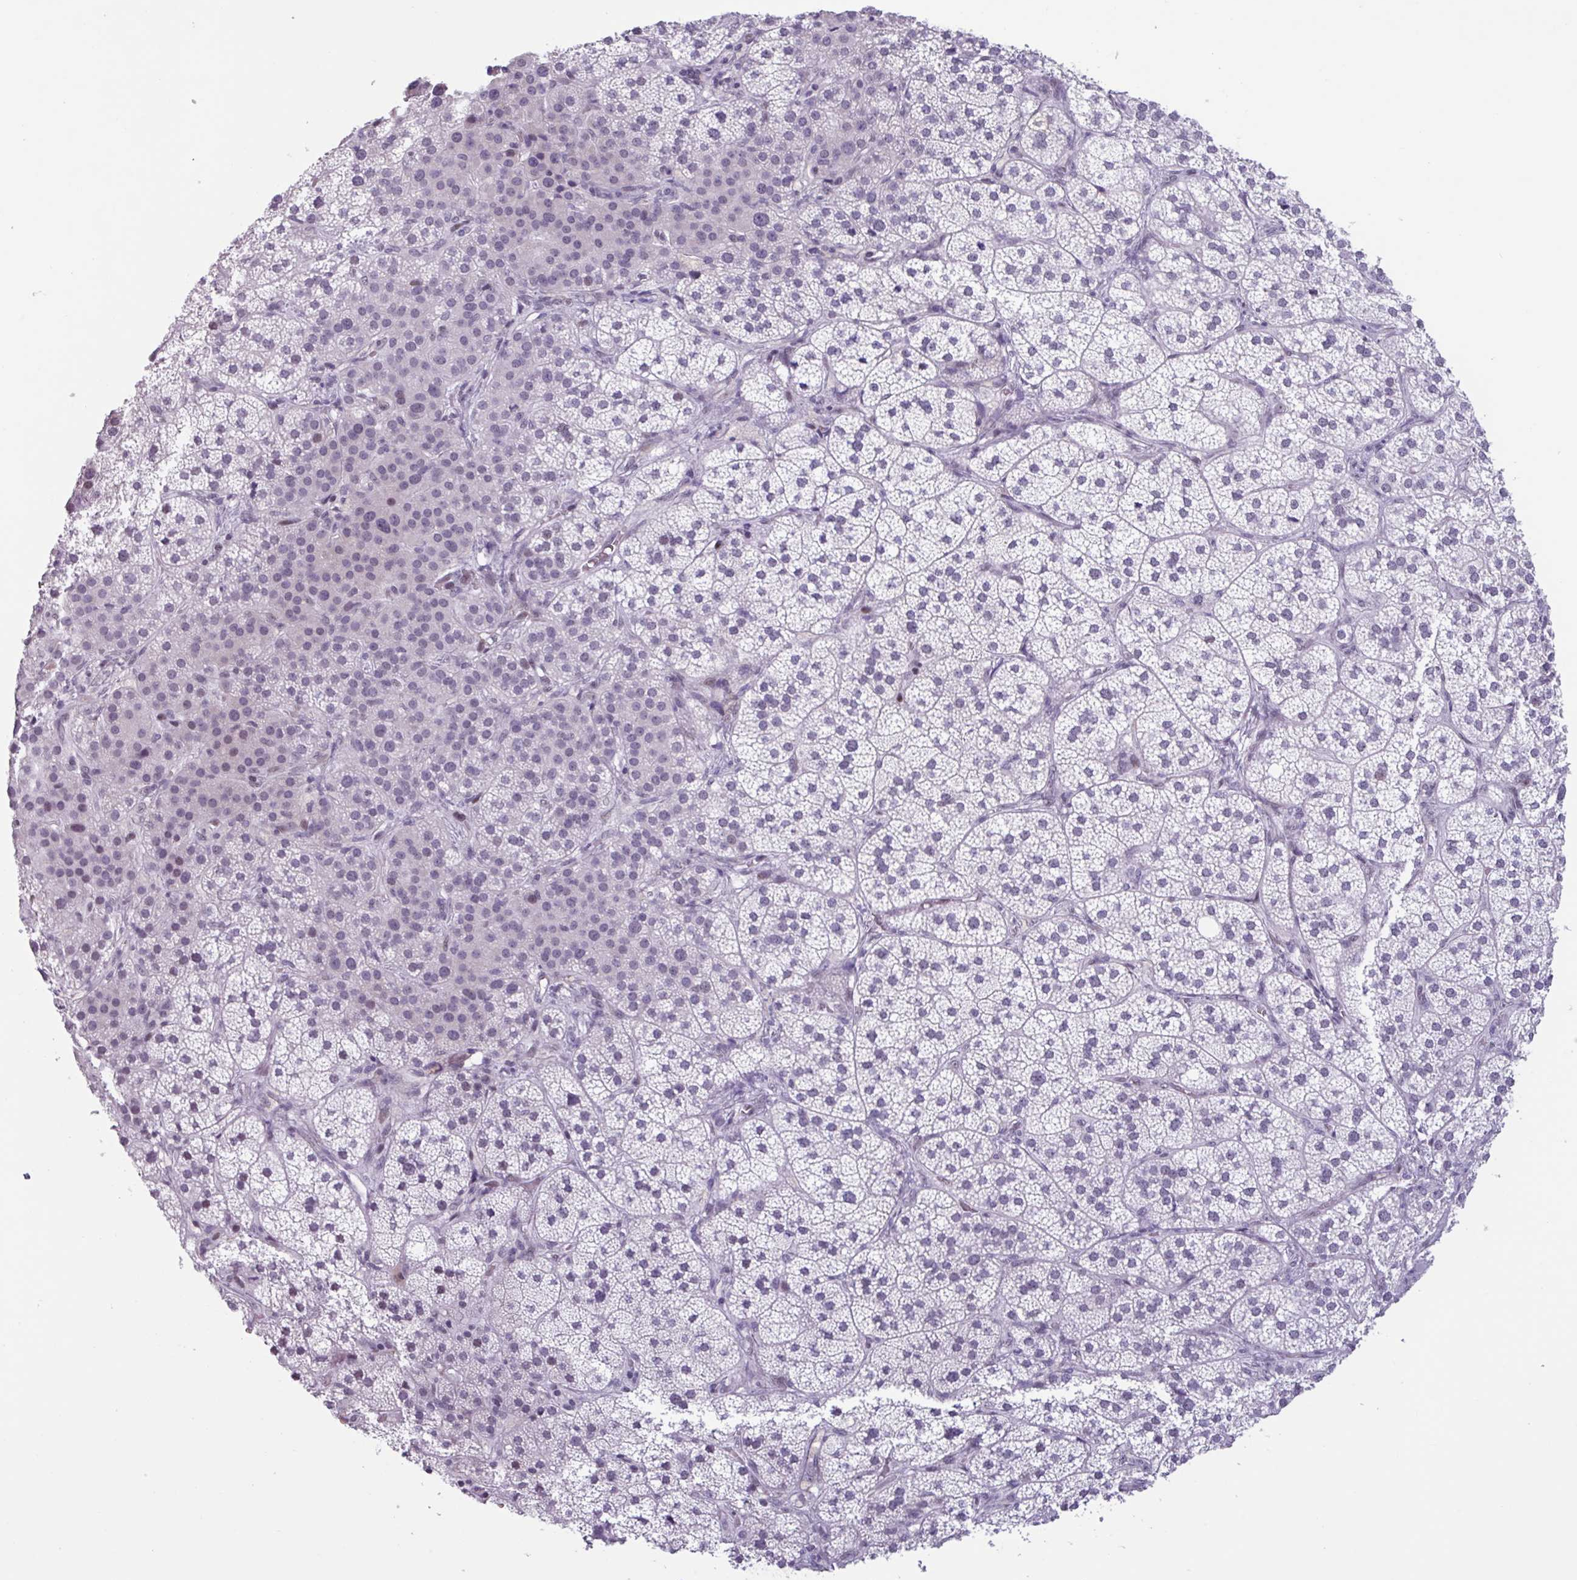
{"staining": {"intensity": "negative", "quantity": "none", "location": "none"}, "tissue": "adrenal gland", "cell_type": "Glandular cells", "image_type": "normal", "snomed": [{"axis": "morphology", "description": "Normal tissue, NOS"}, {"axis": "topography", "description": "Adrenal gland"}], "caption": "IHC histopathology image of normal adrenal gland: human adrenal gland stained with DAB (3,3'-diaminobenzidine) shows no significant protein positivity in glandular cells.", "gene": "ZNF575", "patient": {"sex": "female", "age": 58}}